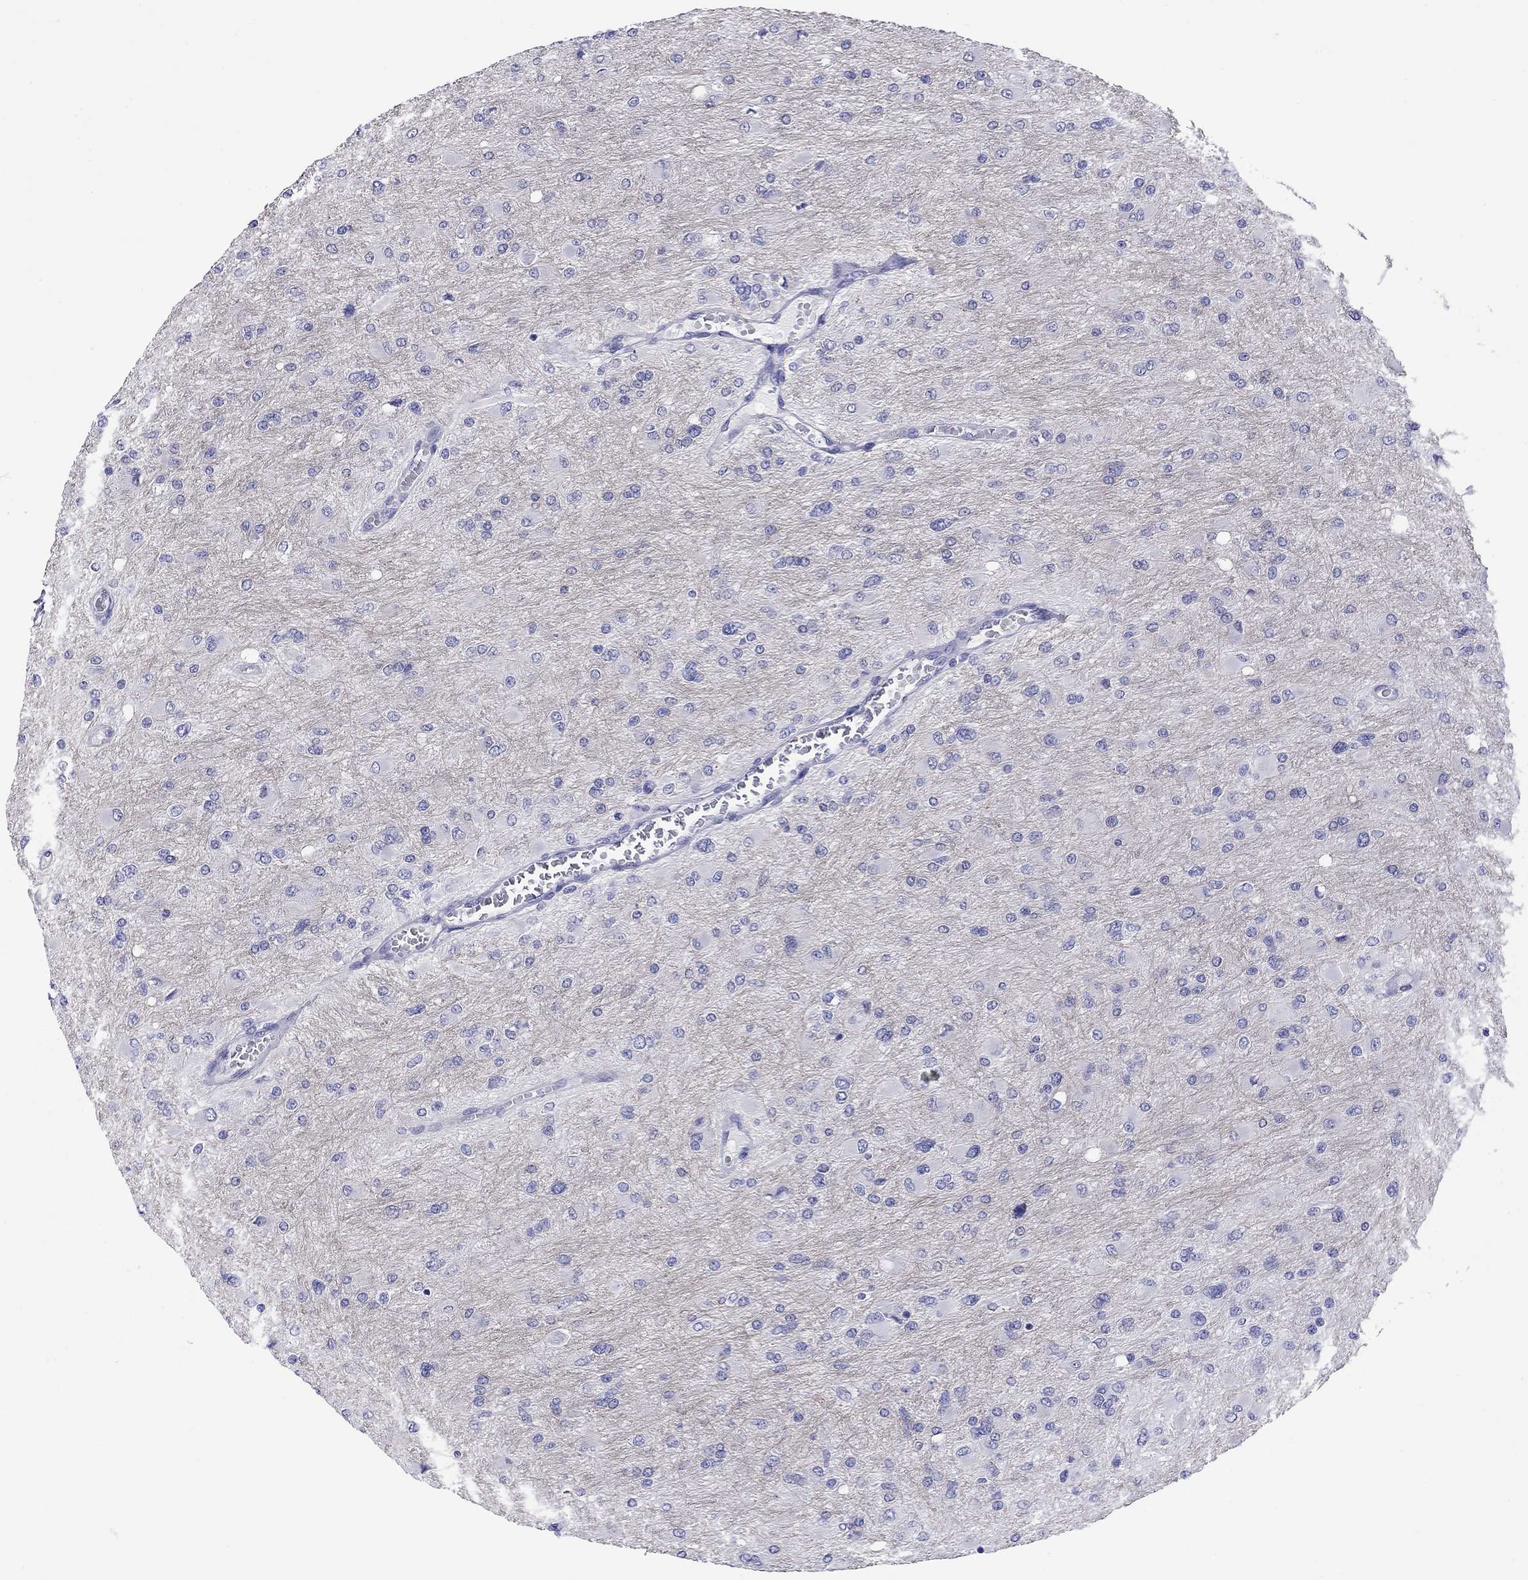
{"staining": {"intensity": "negative", "quantity": "none", "location": "none"}, "tissue": "glioma", "cell_type": "Tumor cells", "image_type": "cancer", "snomed": [{"axis": "morphology", "description": "Glioma, malignant, High grade"}, {"axis": "topography", "description": "Cerebral cortex"}], "caption": "This is an IHC image of human high-grade glioma (malignant). There is no staining in tumor cells.", "gene": "KIAA2012", "patient": {"sex": "female", "age": 36}}